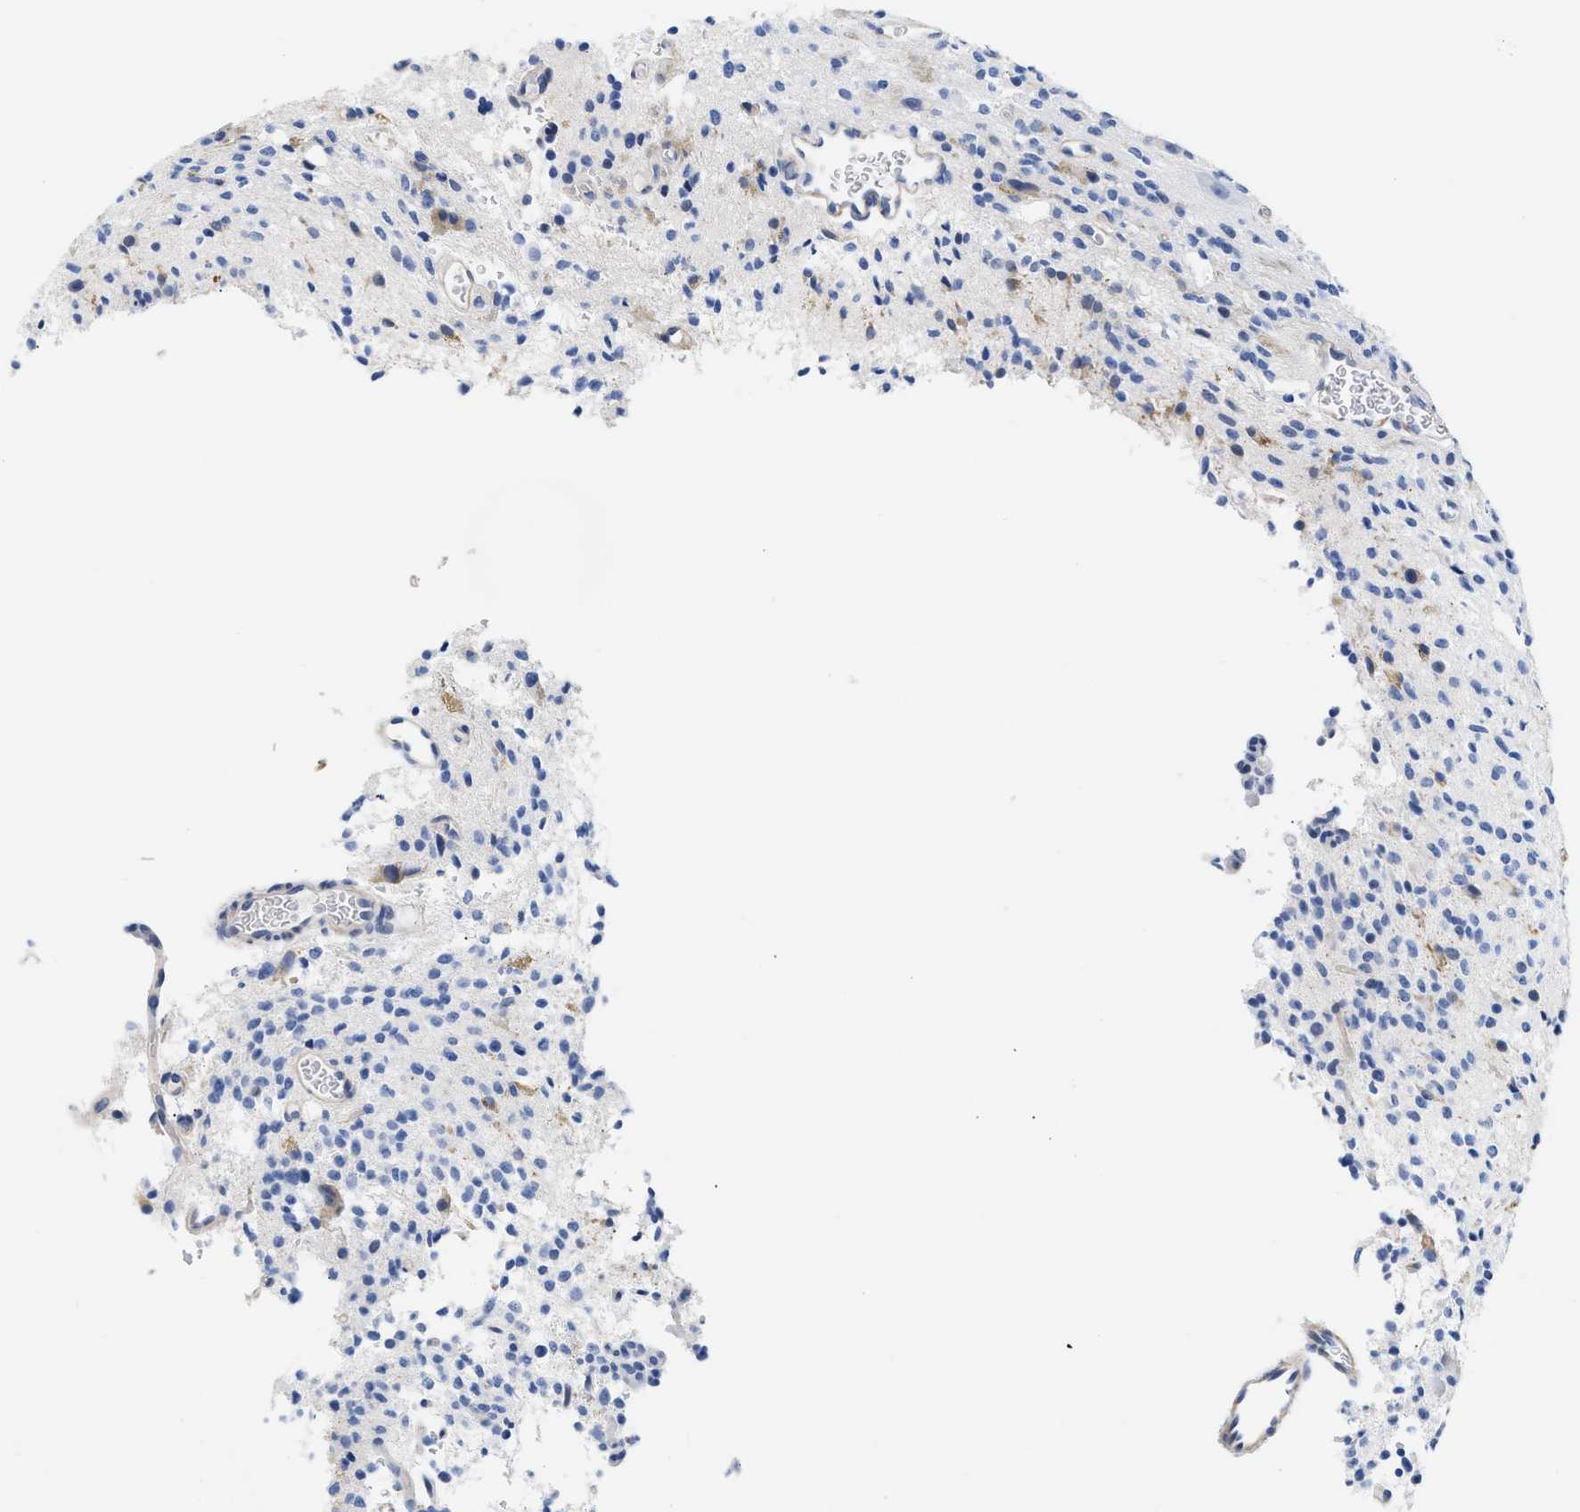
{"staining": {"intensity": "negative", "quantity": "none", "location": "none"}, "tissue": "glioma", "cell_type": "Tumor cells", "image_type": "cancer", "snomed": [{"axis": "morphology", "description": "Glioma, malignant, High grade"}, {"axis": "topography", "description": "Brain"}], "caption": "Photomicrograph shows no significant protein staining in tumor cells of malignant high-grade glioma. (DAB IHC, high magnification).", "gene": "TRIM29", "patient": {"sex": "male", "age": 34}}